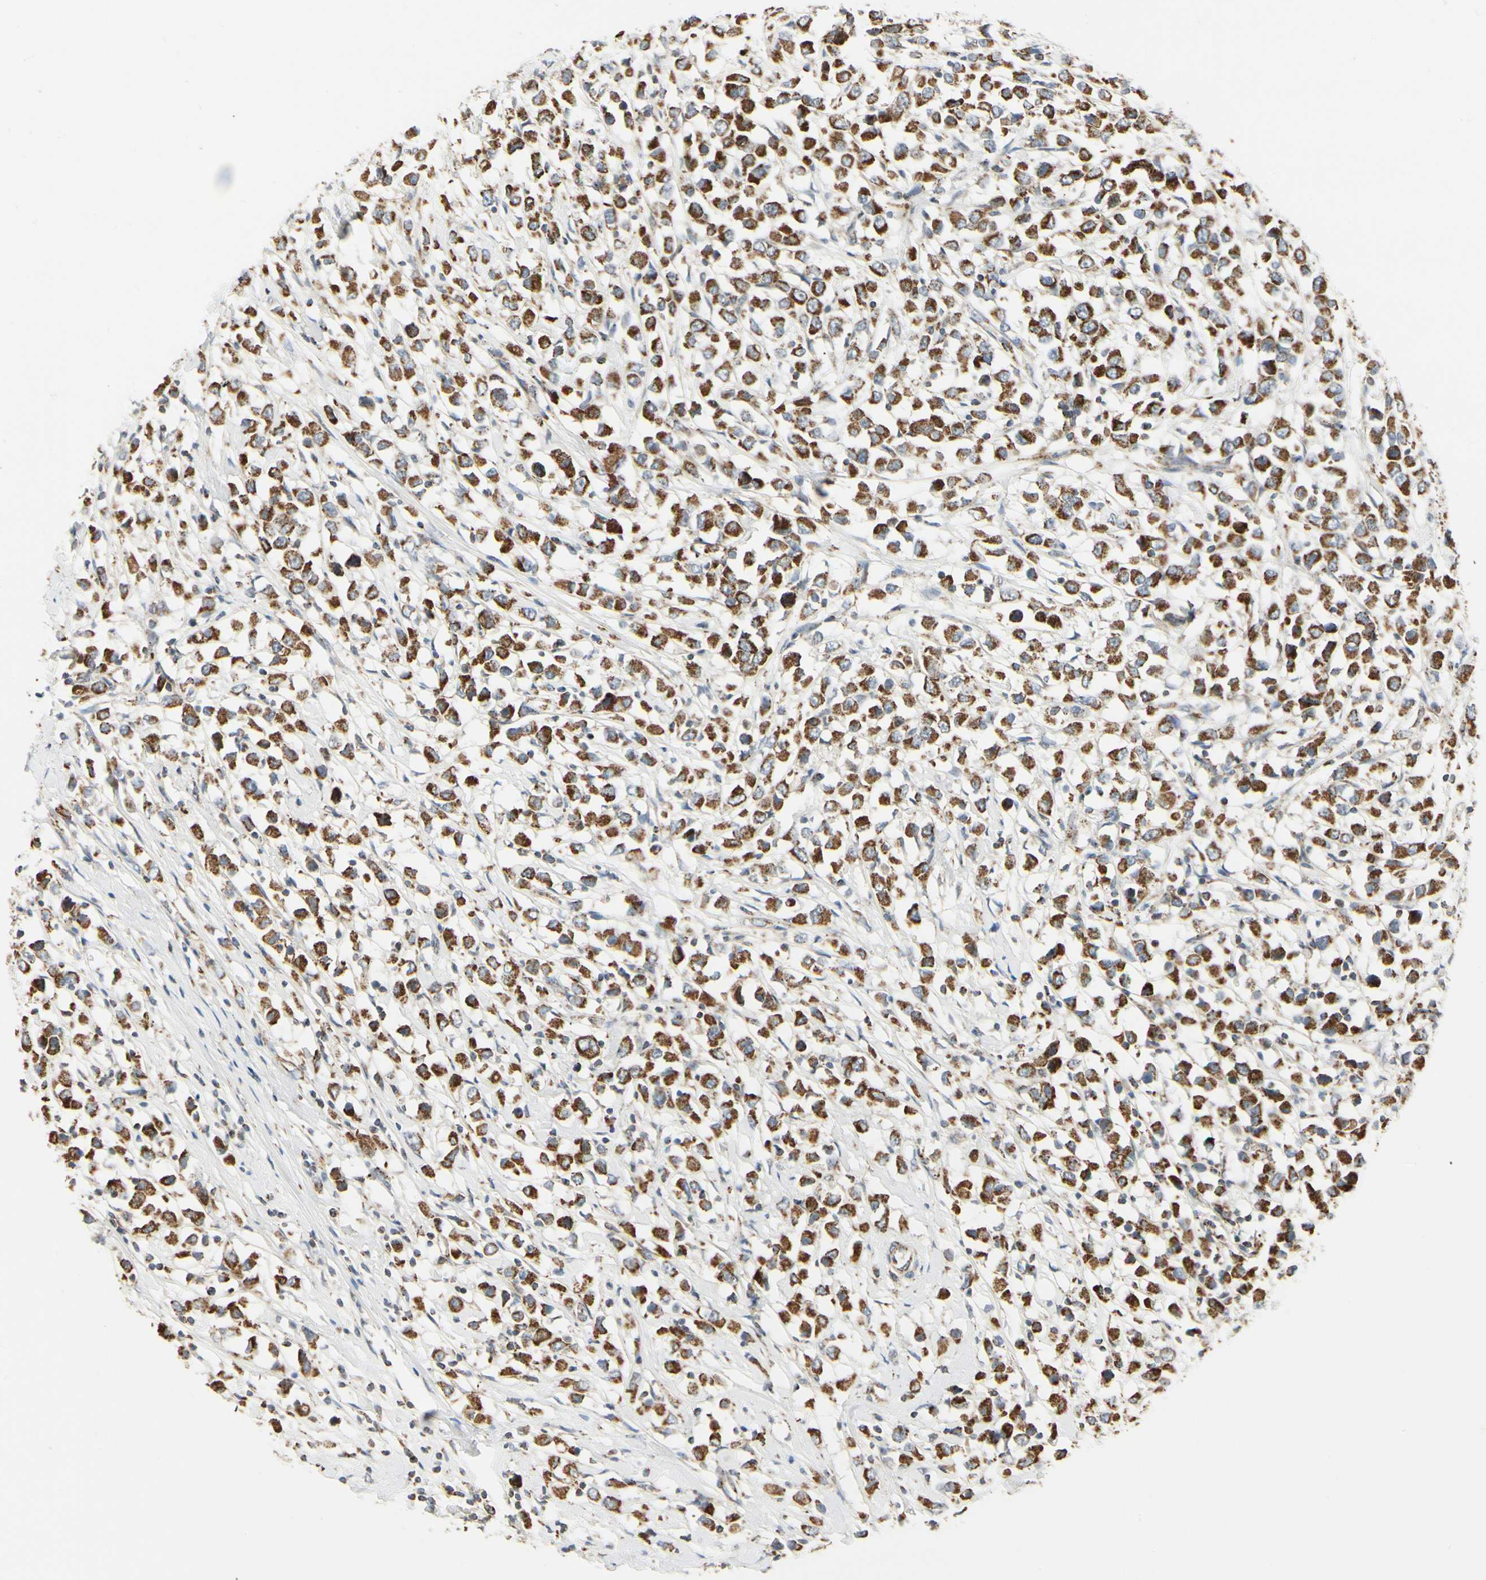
{"staining": {"intensity": "strong", "quantity": ">75%", "location": "cytoplasmic/membranous"}, "tissue": "breast cancer", "cell_type": "Tumor cells", "image_type": "cancer", "snomed": [{"axis": "morphology", "description": "Duct carcinoma"}, {"axis": "topography", "description": "Breast"}], "caption": "Protein staining demonstrates strong cytoplasmic/membranous expression in approximately >75% of tumor cells in breast infiltrating ductal carcinoma.", "gene": "ANKS6", "patient": {"sex": "female", "age": 61}}